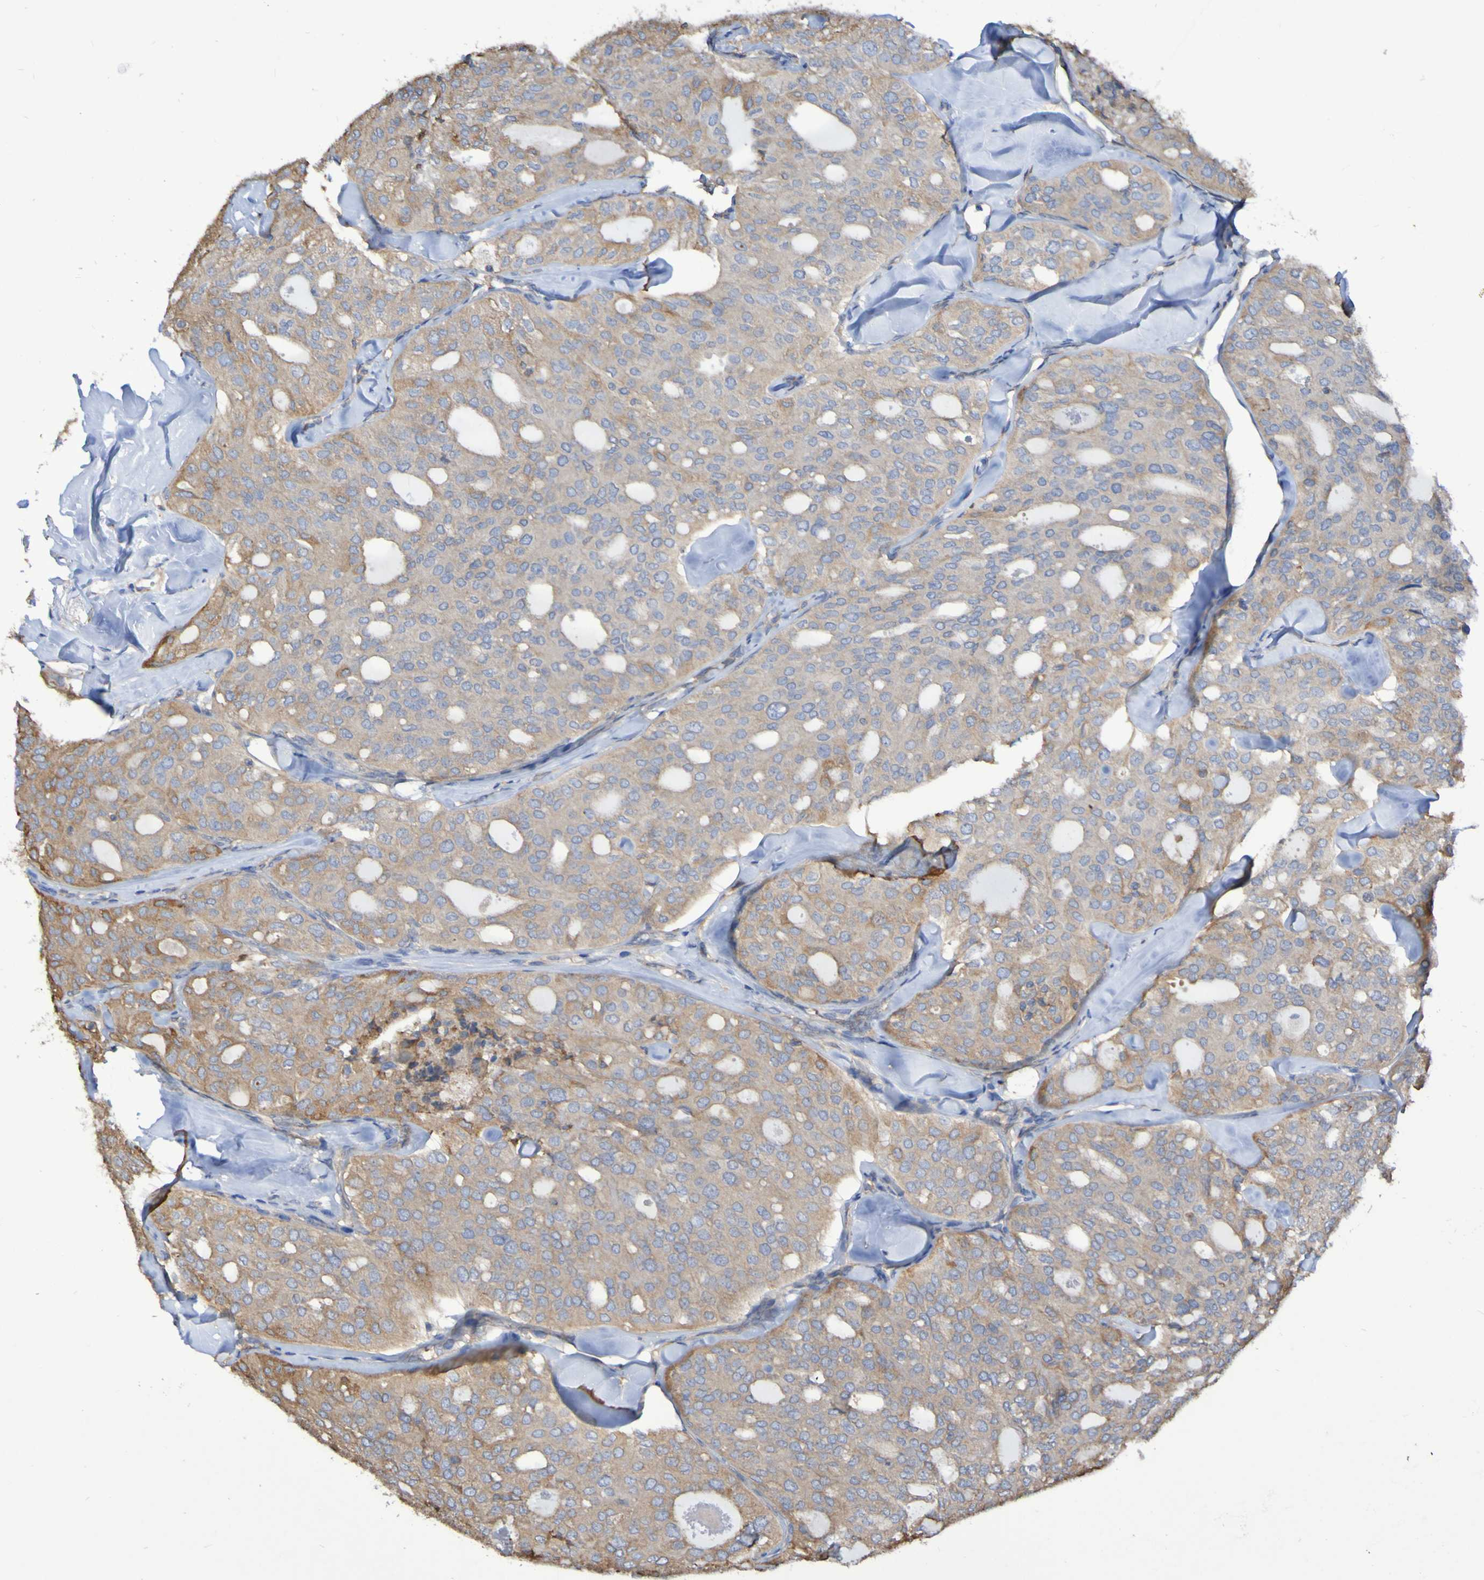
{"staining": {"intensity": "weak", "quantity": ">75%", "location": "cytoplasmic/membranous"}, "tissue": "thyroid cancer", "cell_type": "Tumor cells", "image_type": "cancer", "snomed": [{"axis": "morphology", "description": "Follicular adenoma carcinoma, NOS"}, {"axis": "topography", "description": "Thyroid gland"}], "caption": "DAB immunohistochemical staining of human thyroid follicular adenoma carcinoma exhibits weak cytoplasmic/membranous protein positivity in approximately >75% of tumor cells.", "gene": "SYNJ1", "patient": {"sex": "male", "age": 75}}